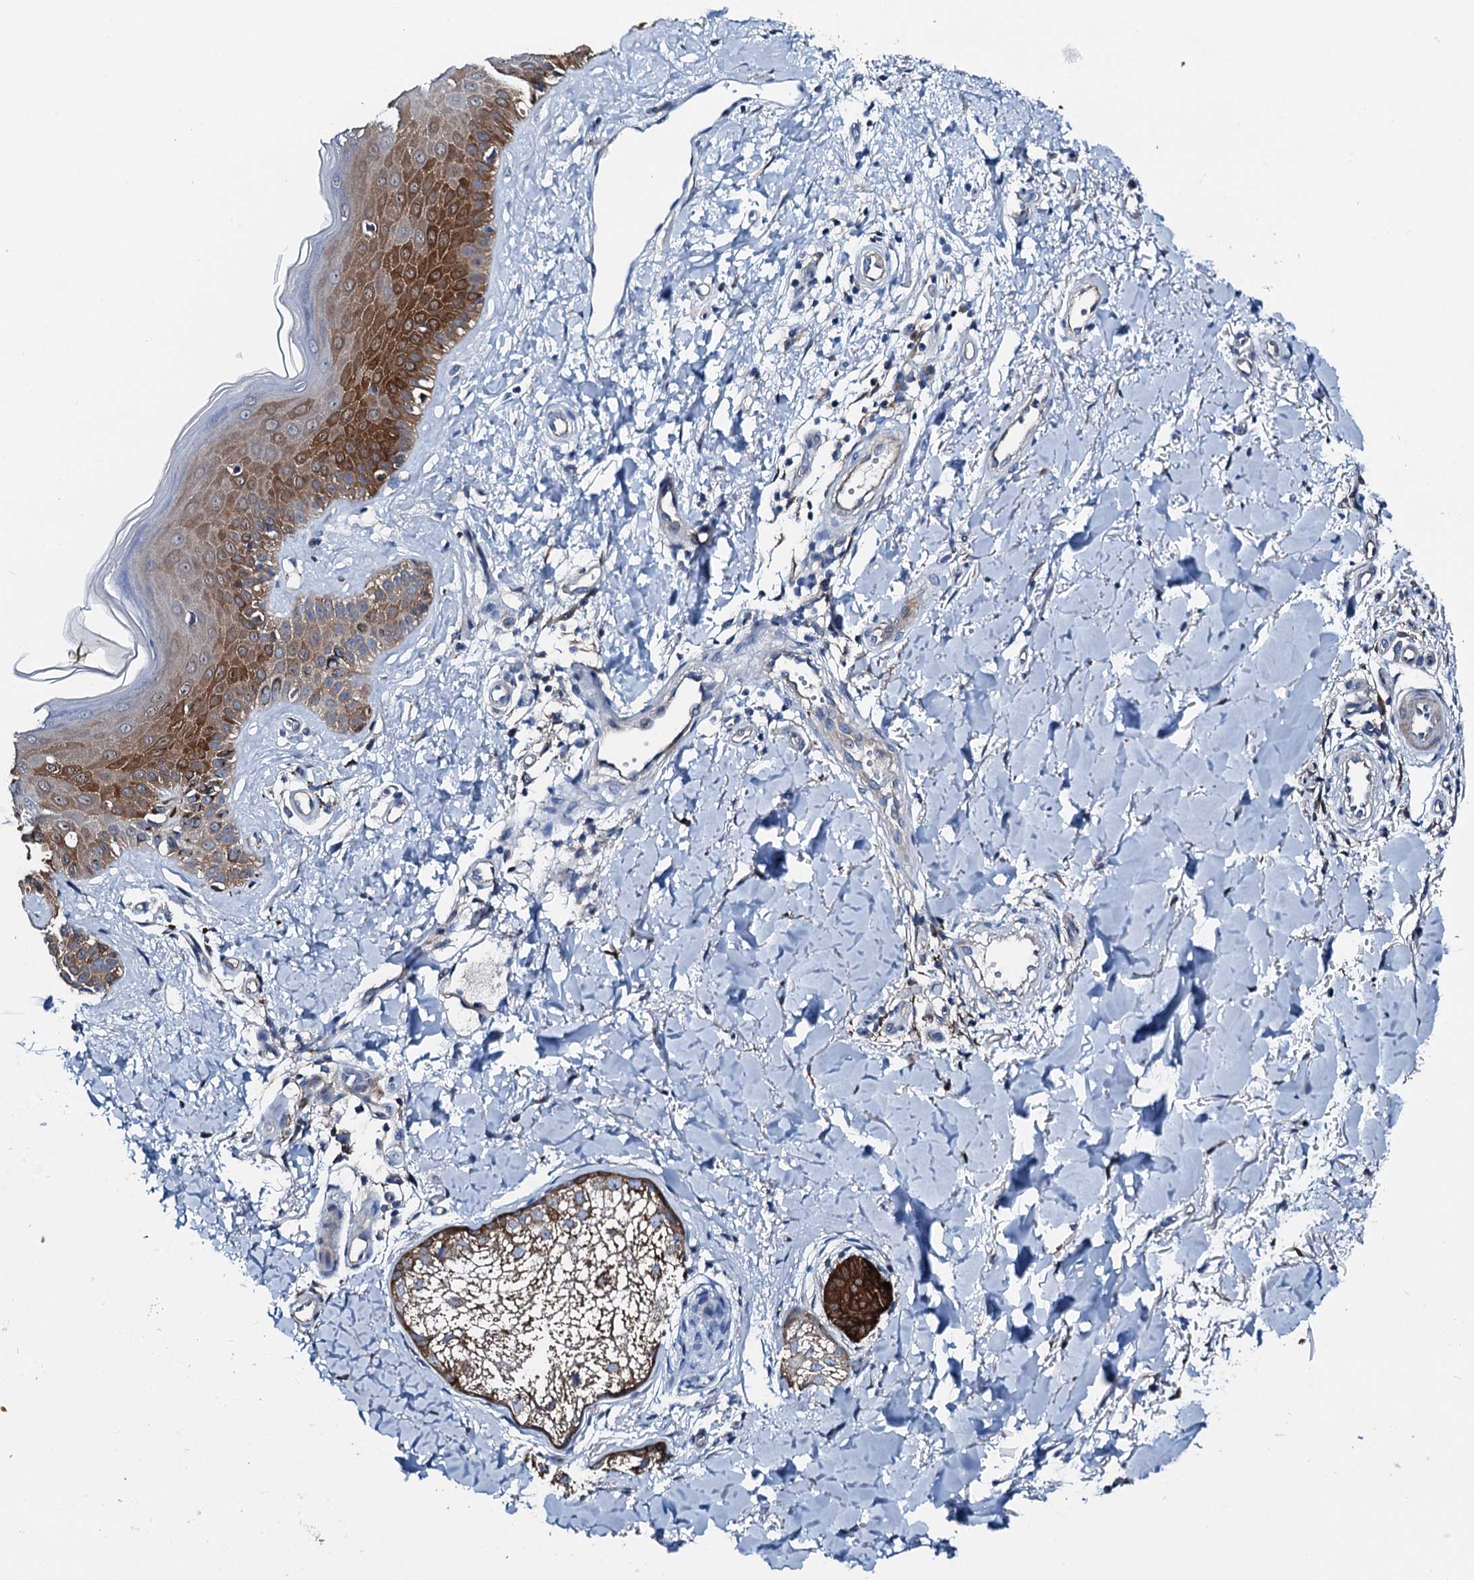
{"staining": {"intensity": "weak", "quantity": "25%-75%", "location": "cytoplasmic/membranous"}, "tissue": "skin", "cell_type": "Fibroblasts", "image_type": "normal", "snomed": [{"axis": "morphology", "description": "Normal tissue, NOS"}, {"axis": "topography", "description": "Skin"}], "caption": "DAB (3,3'-diaminobenzidine) immunohistochemical staining of unremarkable human skin exhibits weak cytoplasmic/membranous protein positivity in about 25%-75% of fibroblasts. The staining is performed using DAB (3,3'-diaminobenzidine) brown chromogen to label protein expression. The nuclei are counter-stained blue using hematoxylin.", "gene": "GFOD2", "patient": {"sex": "male", "age": 52}}